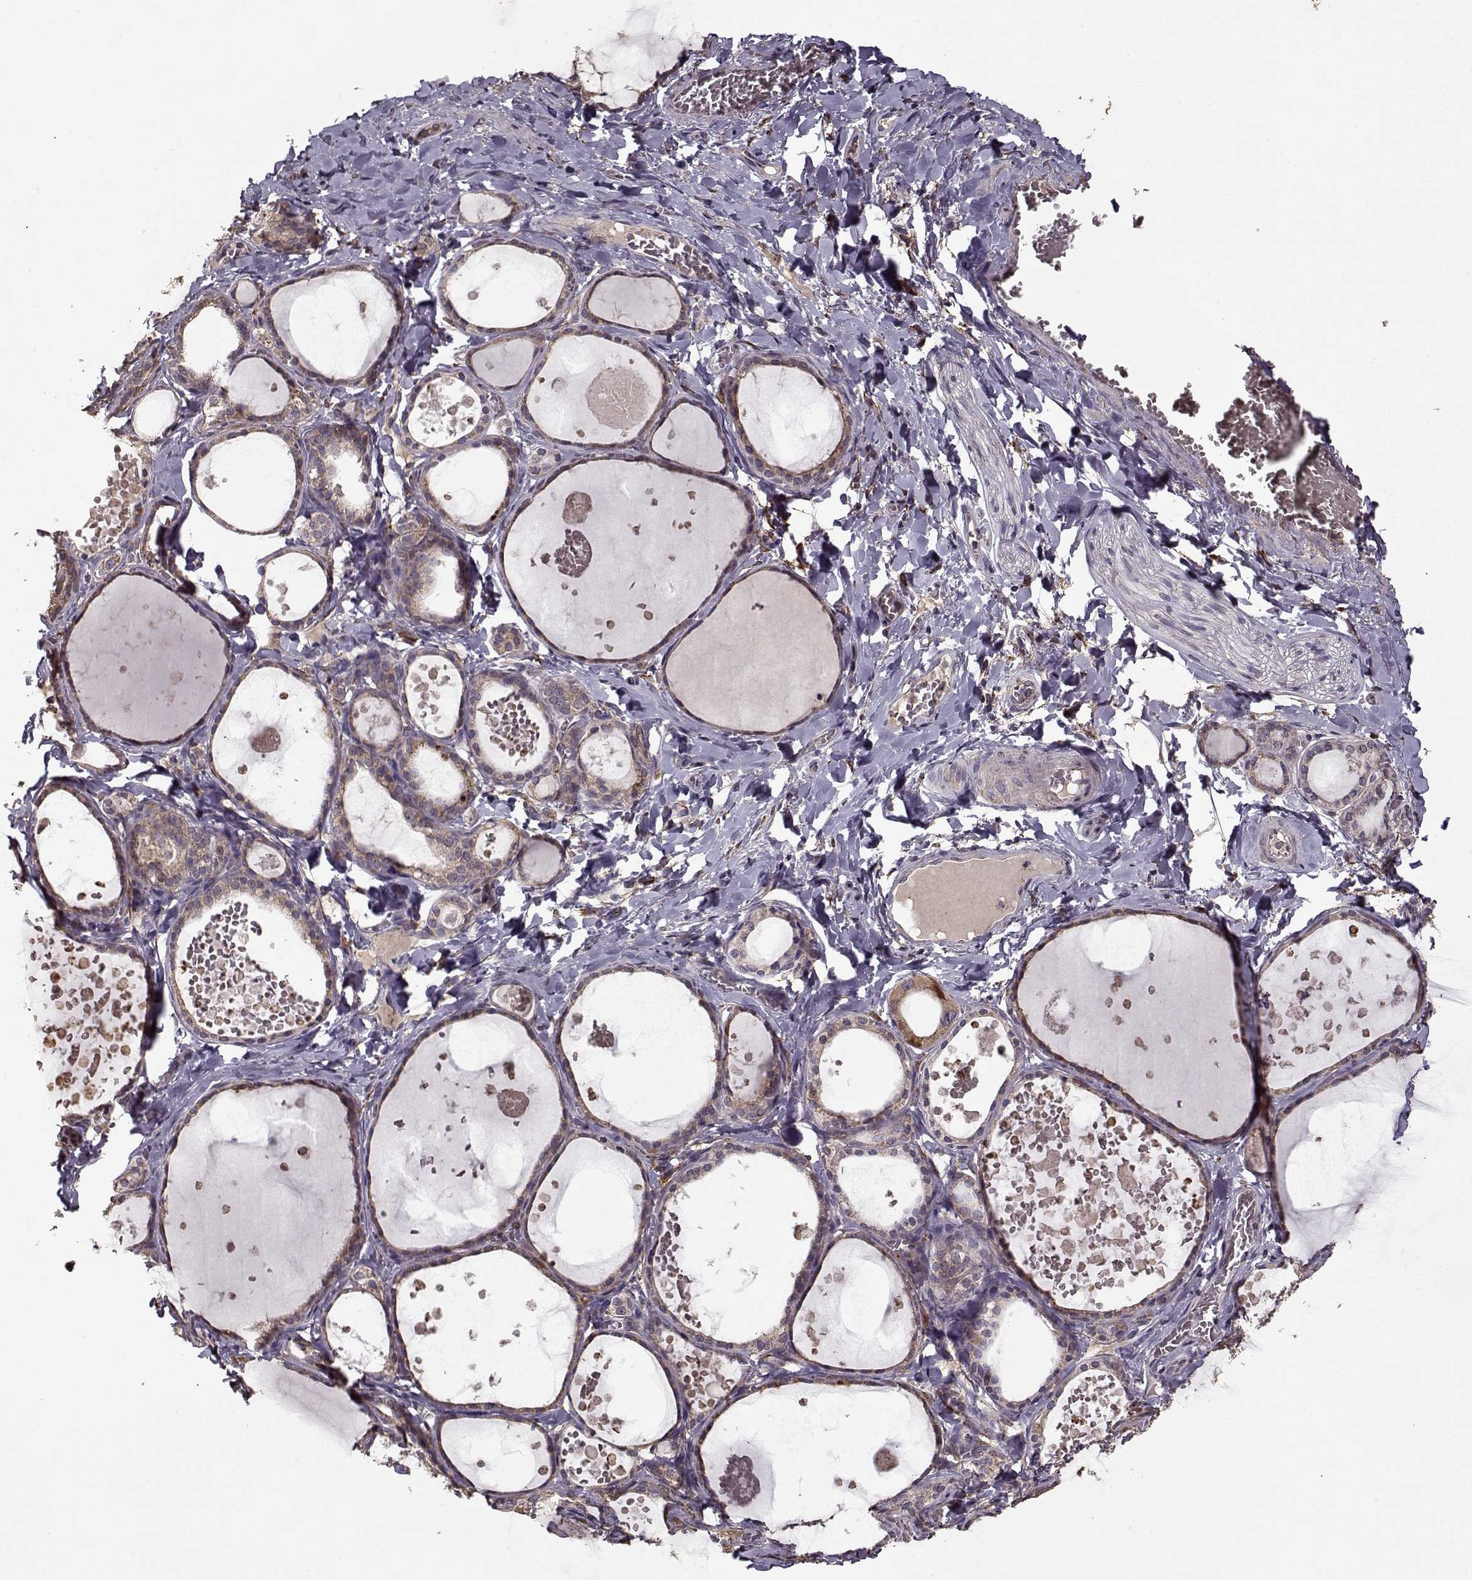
{"staining": {"intensity": "strong", "quantity": "25%-75%", "location": "cytoplasmic/membranous"}, "tissue": "thyroid gland", "cell_type": "Glandular cells", "image_type": "normal", "snomed": [{"axis": "morphology", "description": "Normal tissue, NOS"}, {"axis": "topography", "description": "Thyroid gland"}], "caption": "A brown stain labels strong cytoplasmic/membranous staining of a protein in glandular cells of normal human thyroid gland.", "gene": "IMMP1L", "patient": {"sex": "female", "age": 56}}